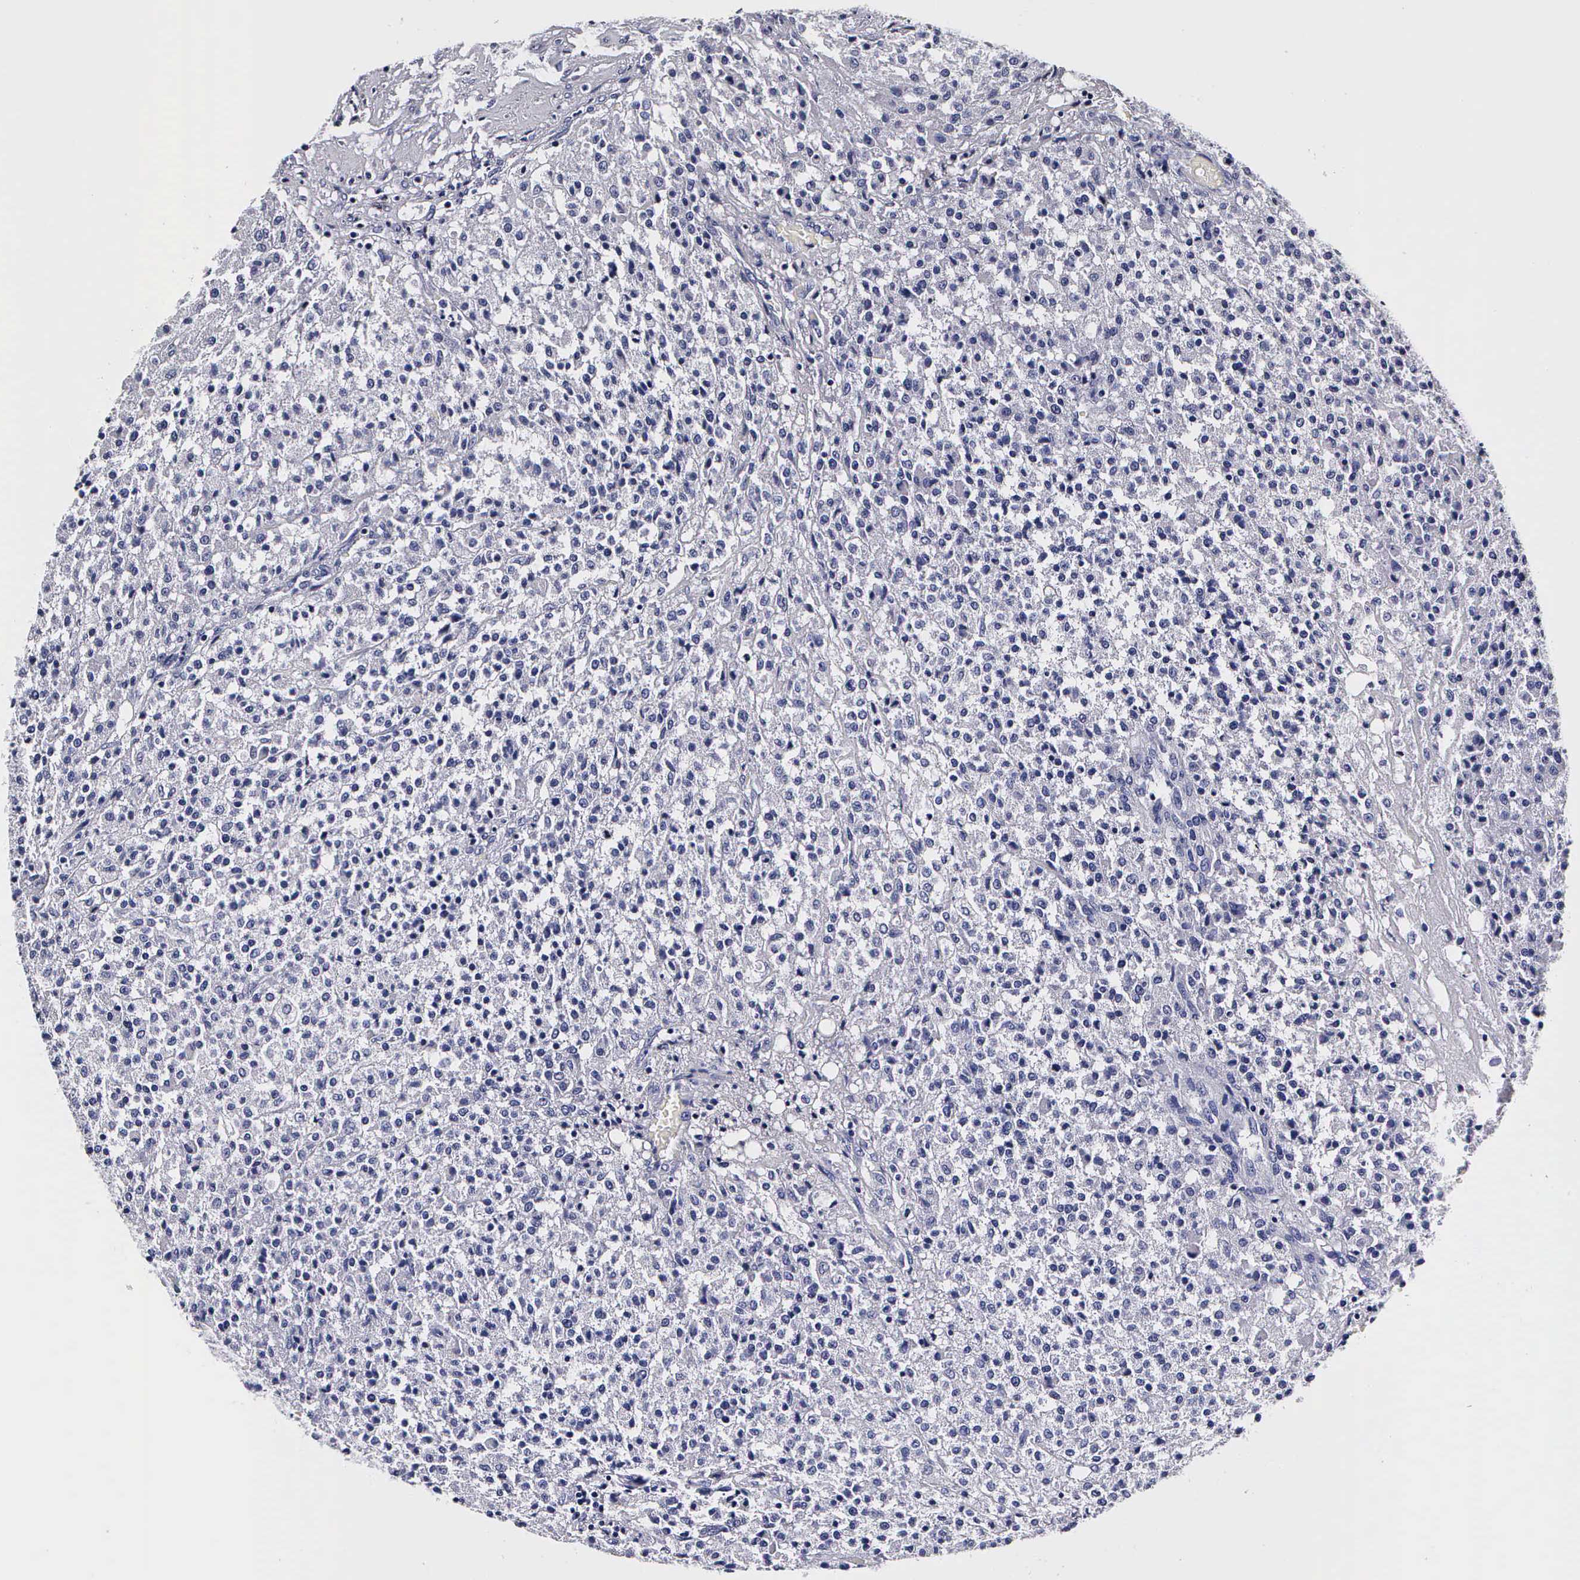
{"staining": {"intensity": "negative", "quantity": "none", "location": "none"}, "tissue": "testis cancer", "cell_type": "Tumor cells", "image_type": "cancer", "snomed": [{"axis": "morphology", "description": "Seminoma, NOS"}, {"axis": "topography", "description": "Testis"}], "caption": "Immunohistochemistry photomicrograph of neoplastic tissue: human testis cancer stained with DAB (3,3'-diaminobenzidine) displays no significant protein expression in tumor cells.", "gene": "IAPP", "patient": {"sex": "male", "age": 59}}